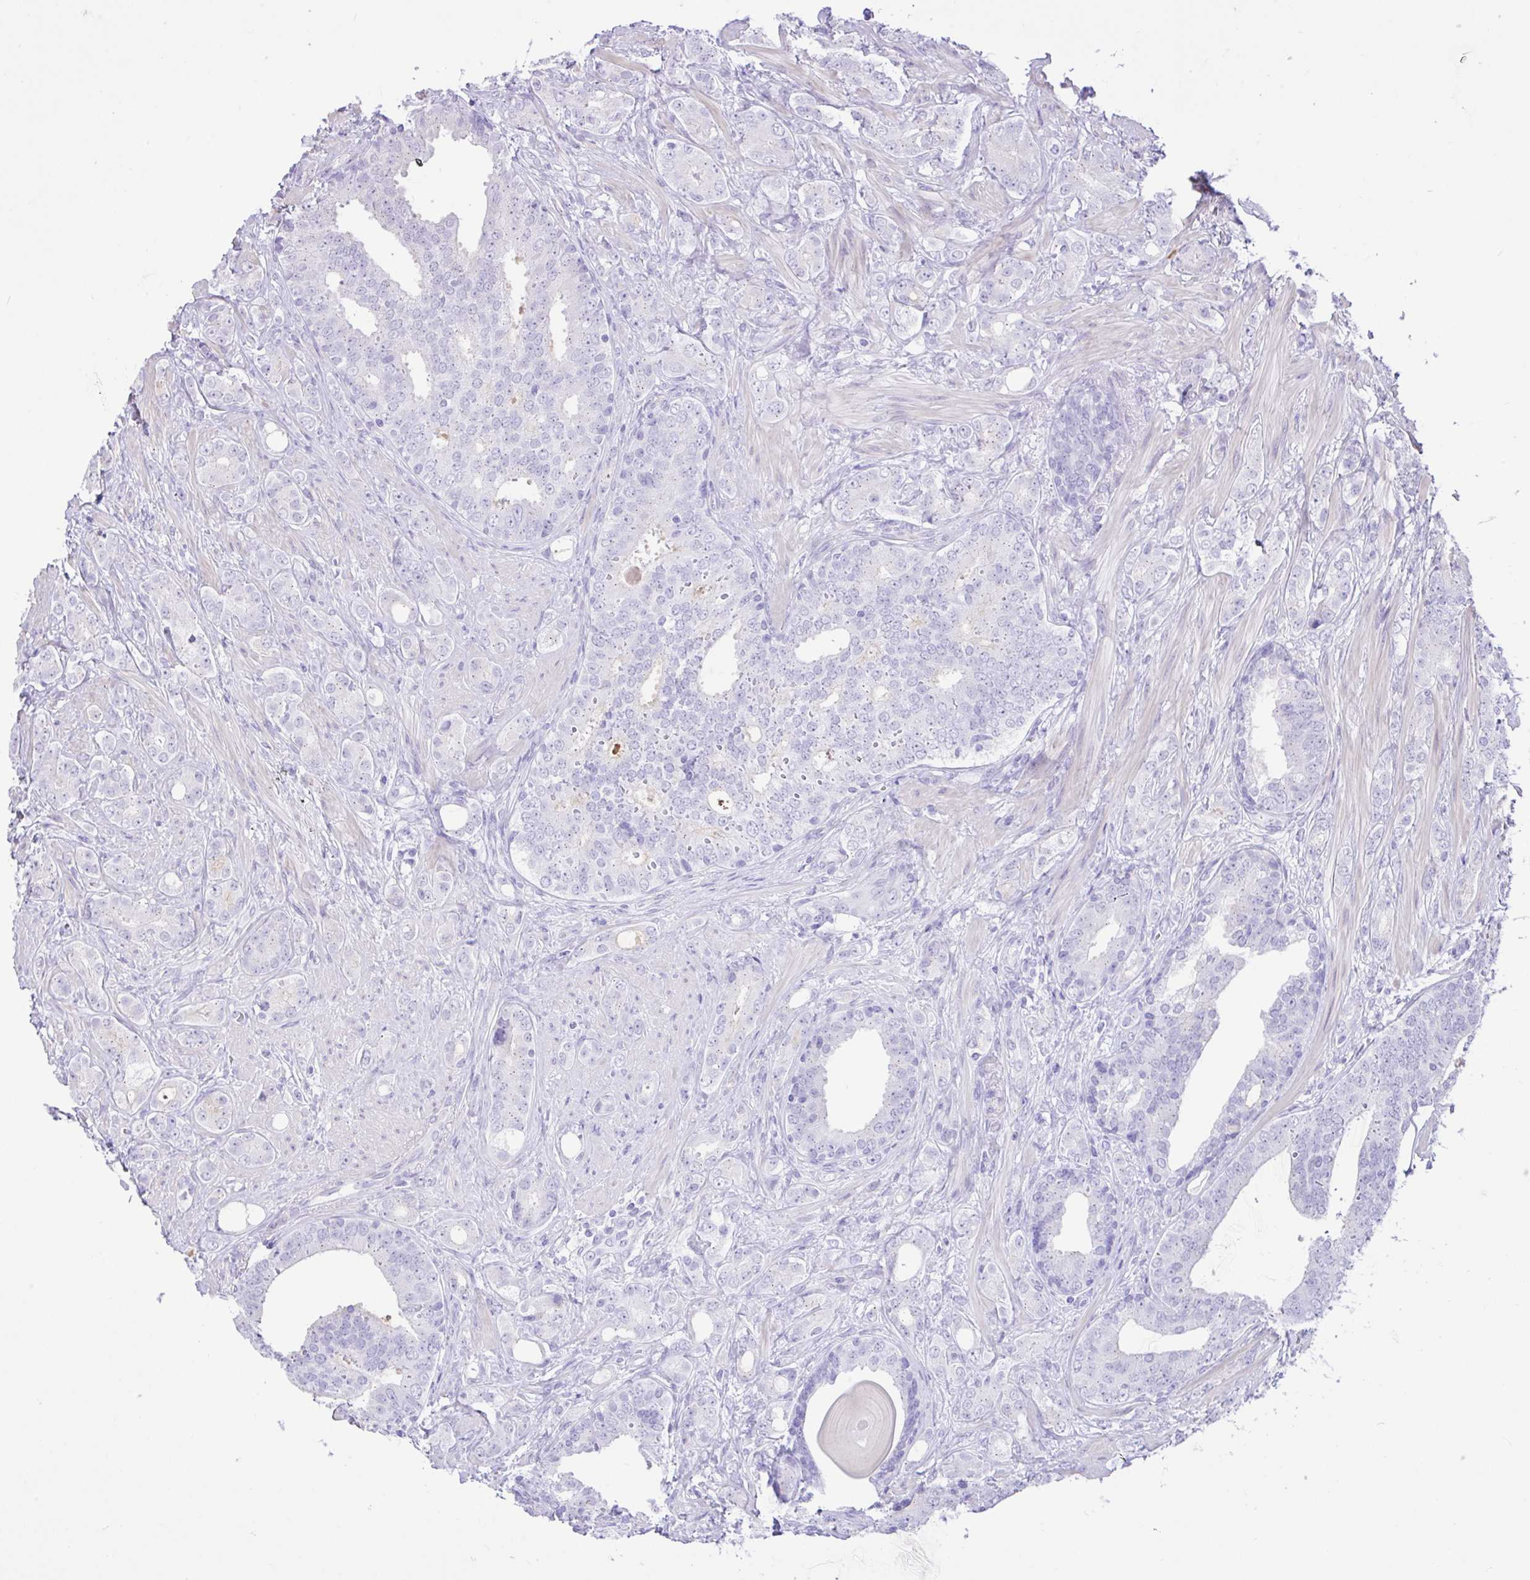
{"staining": {"intensity": "negative", "quantity": "none", "location": "none"}, "tissue": "prostate cancer", "cell_type": "Tumor cells", "image_type": "cancer", "snomed": [{"axis": "morphology", "description": "Adenocarcinoma, High grade"}, {"axis": "topography", "description": "Prostate"}], "caption": "Image shows no protein staining in tumor cells of prostate cancer tissue.", "gene": "REEP1", "patient": {"sex": "male", "age": 62}}